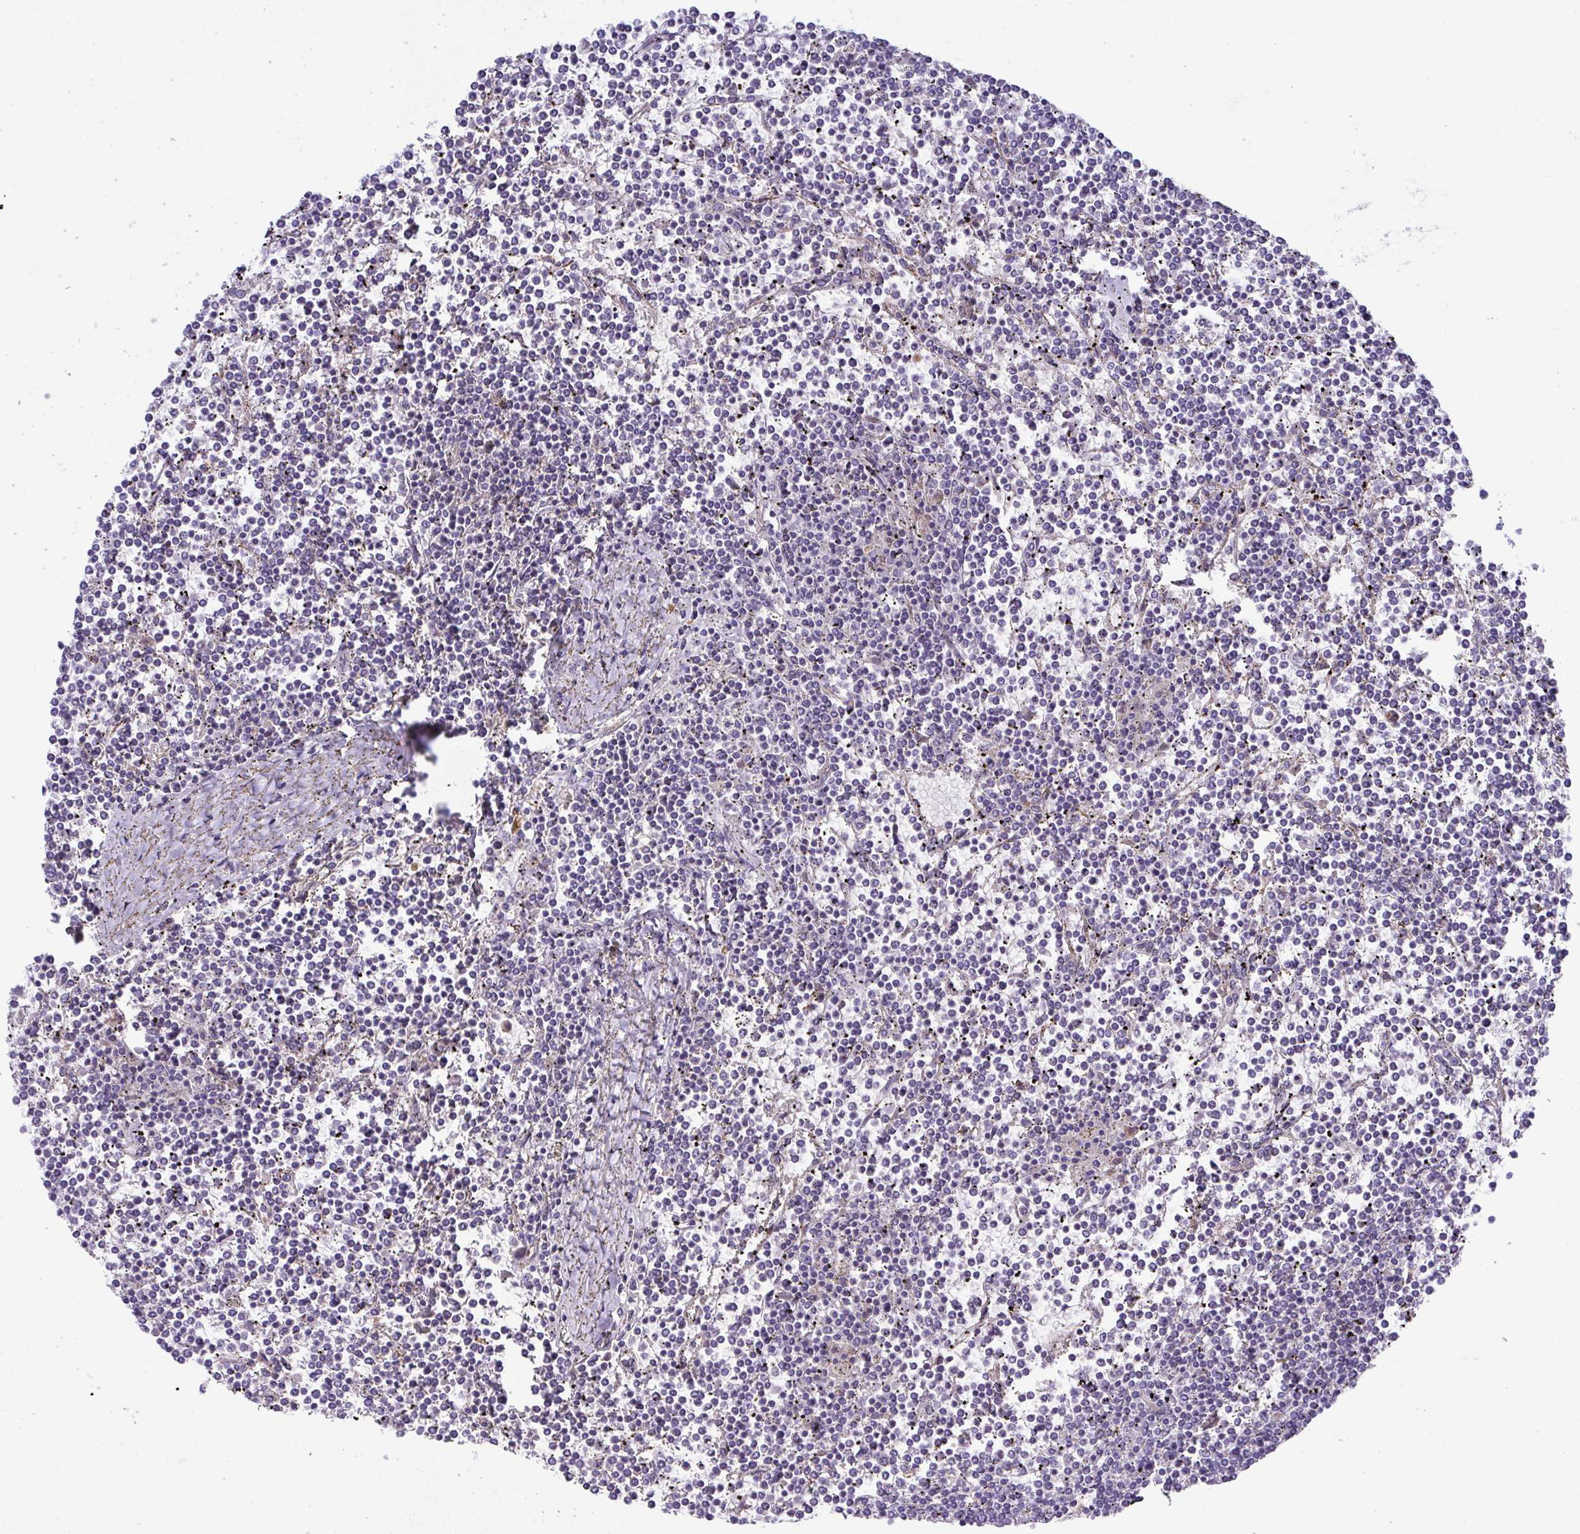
{"staining": {"intensity": "negative", "quantity": "none", "location": "none"}, "tissue": "lymphoma", "cell_type": "Tumor cells", "image_type": "cancer", "snomed": [{"axis": "morphology", "description": "Malignant lymphoma, non-Hodgkin's type, Low grade"}, {"axis": "topography", "description": "Spleen"}], "caption": "Immunohistochemistry (IHC) photomicrograph of neoplastic tissue: malignant lymphoma, non-Hodgkin's type (low-grade) stained with DAB shows no significant protein positivity in tumor cells.", "gene": "TOR1AIP2", "patient": {"sex": "female", "age": 19}}